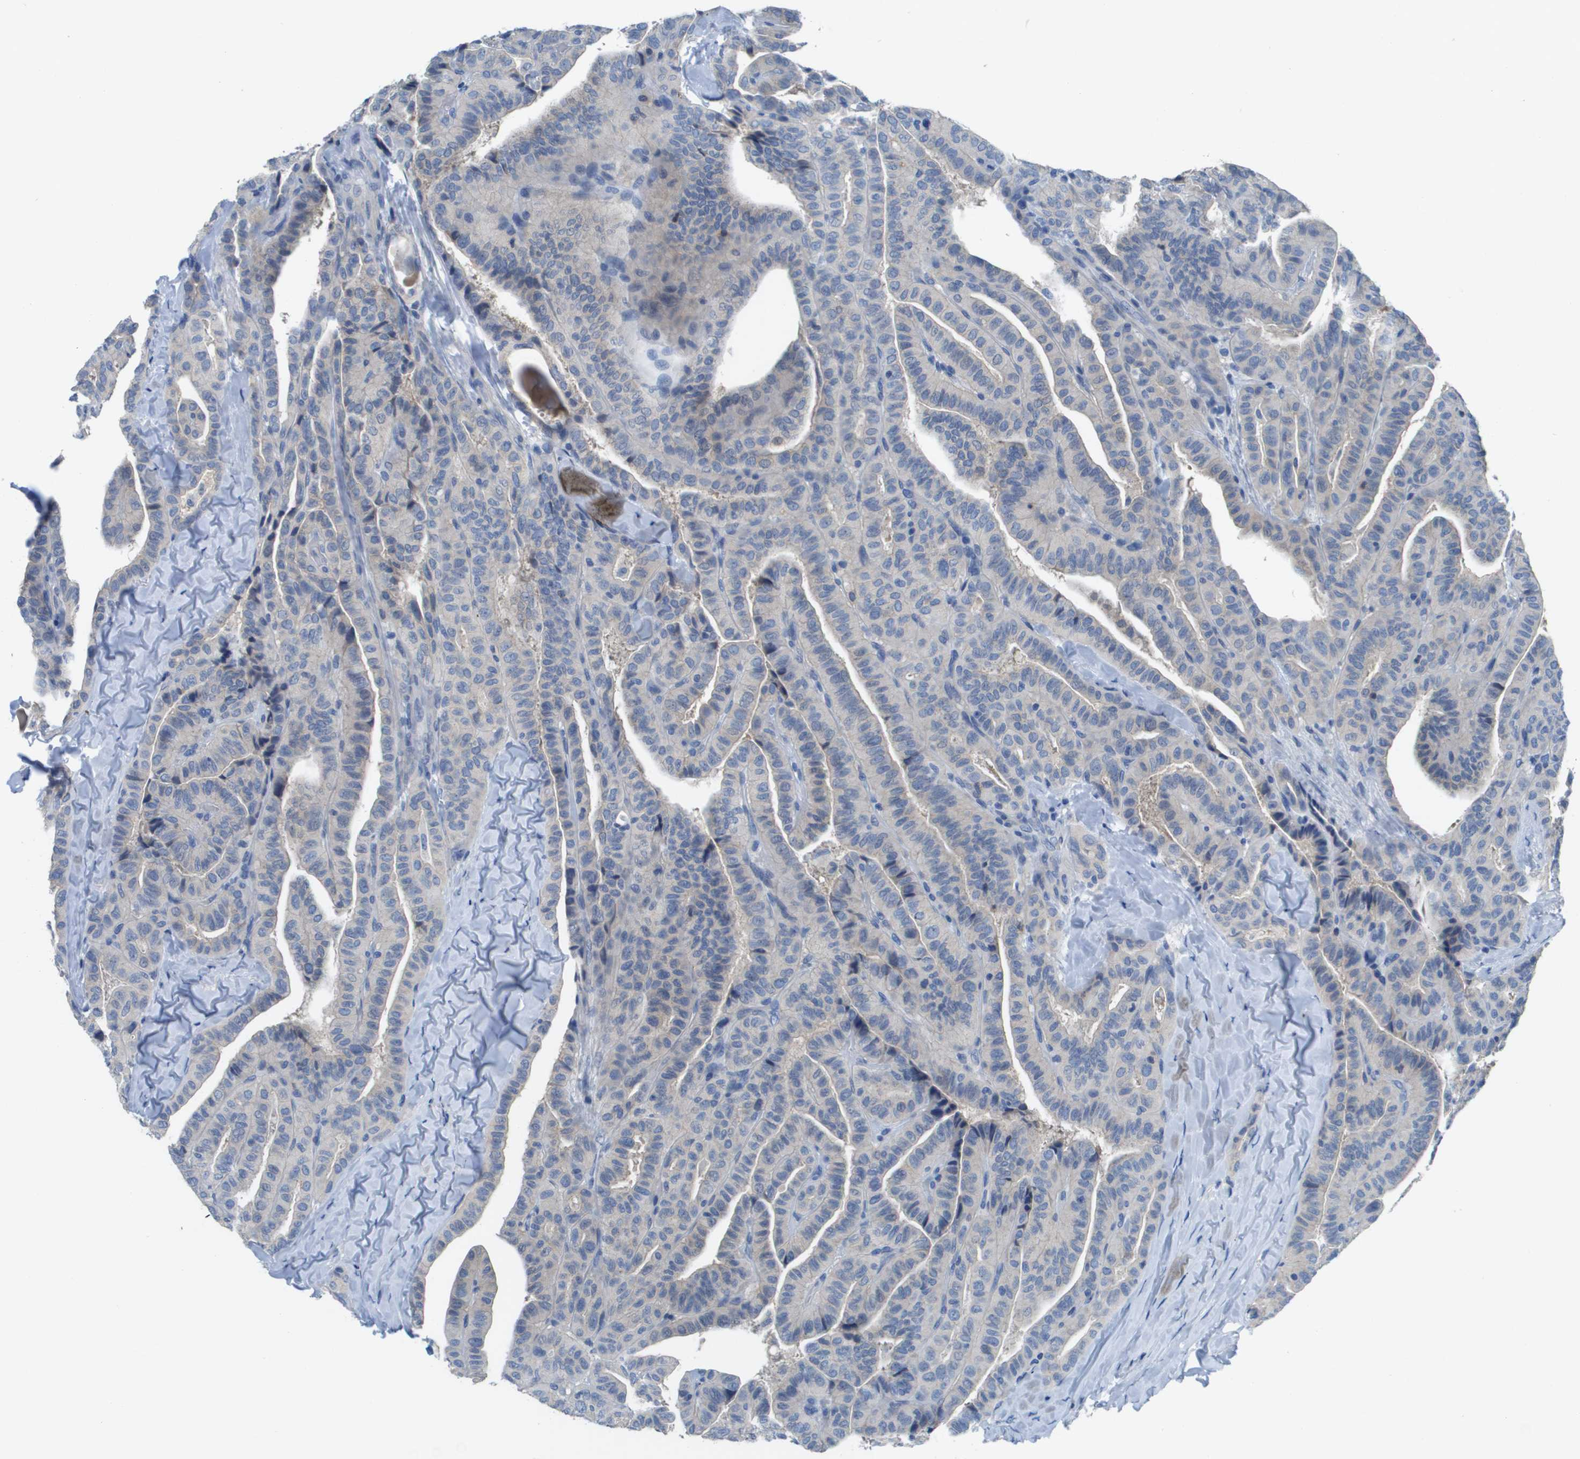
{"staining": {"intensity": "negative", "quantity": "none", "location": "none"}, "tissue": "thyroid cancer", "cell_type": "Tumor cells", "image_type": "cancer", "snomed": [{"axis": "morphology", "description": "Papillary adenocarcinoma, NOS"}, {"axis": "topography", "description": "Thyroid gland"}], "caption": "DAB (3,3'-diaminobenzidine) immunohistochemical staining of human thyroid cancer (papillary adenocarcinoma) demonstrates no significant expression in tumor cells.", "gene": "NCS1", "patient": {"sex": "male", "age": 77}}